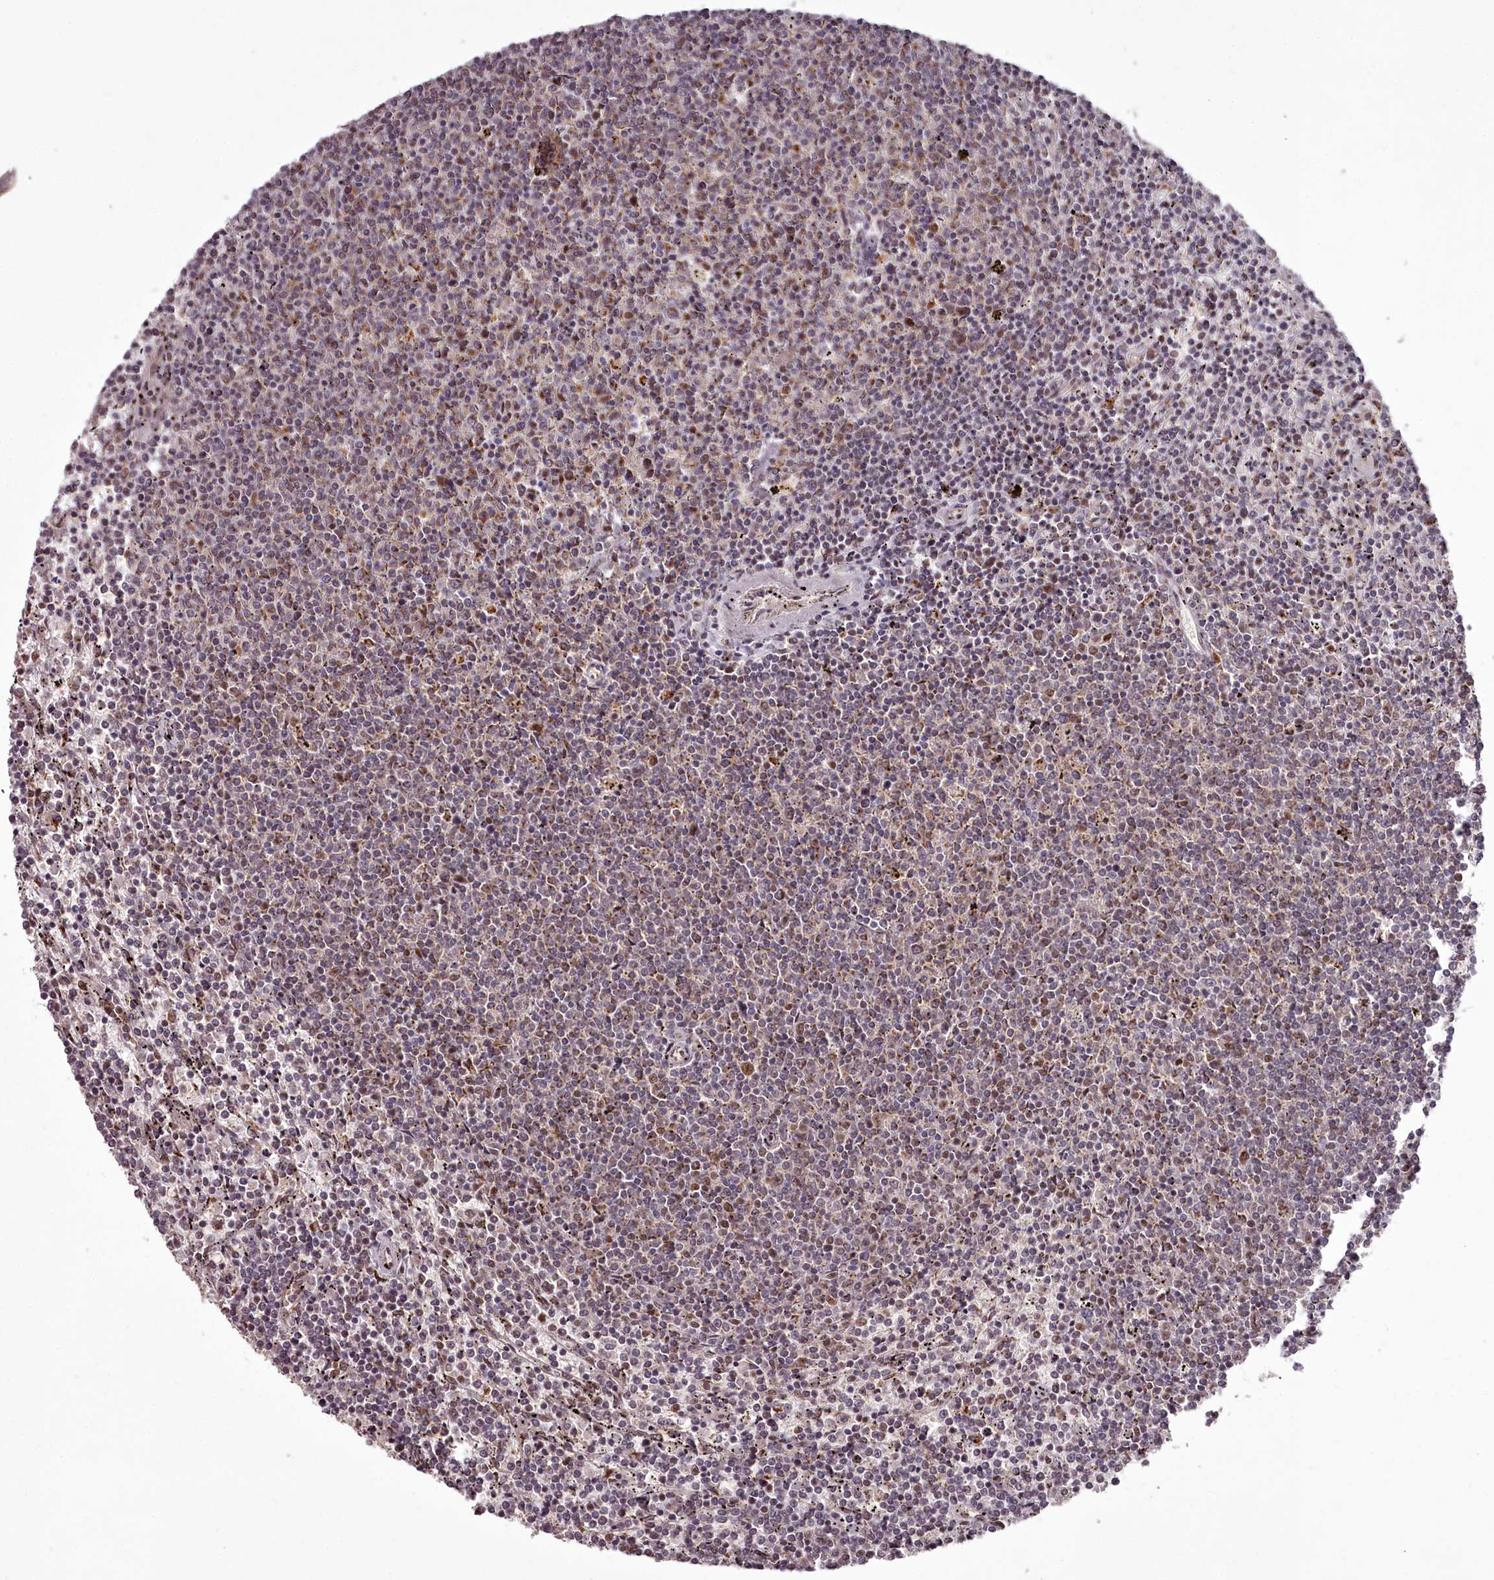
{"staining": {"intensity": "weak", "quantity": "25%-75%", "location": "cytoplasmic/membranous"}, "tissue": "lymphoma", "cell_type": "Tumor cells", "image_type": "cancer", "snomed": [{"axis": "morphology", "description": "Malignant lymphoma, non-Hodgkin's type, Low grade"}, {"axis": "topography", "description": "Spleen"}], "caption": "Immunohistochemical staining of human low-grade malignant lymphoma, non-Hodgkin's type demonstrates low levels of weak cytoplasmic/membranous protein positivity in about 25%-75% of tumor cells.", "gene": "CEP83", "patient": {"sex": "female", "age": 50}}